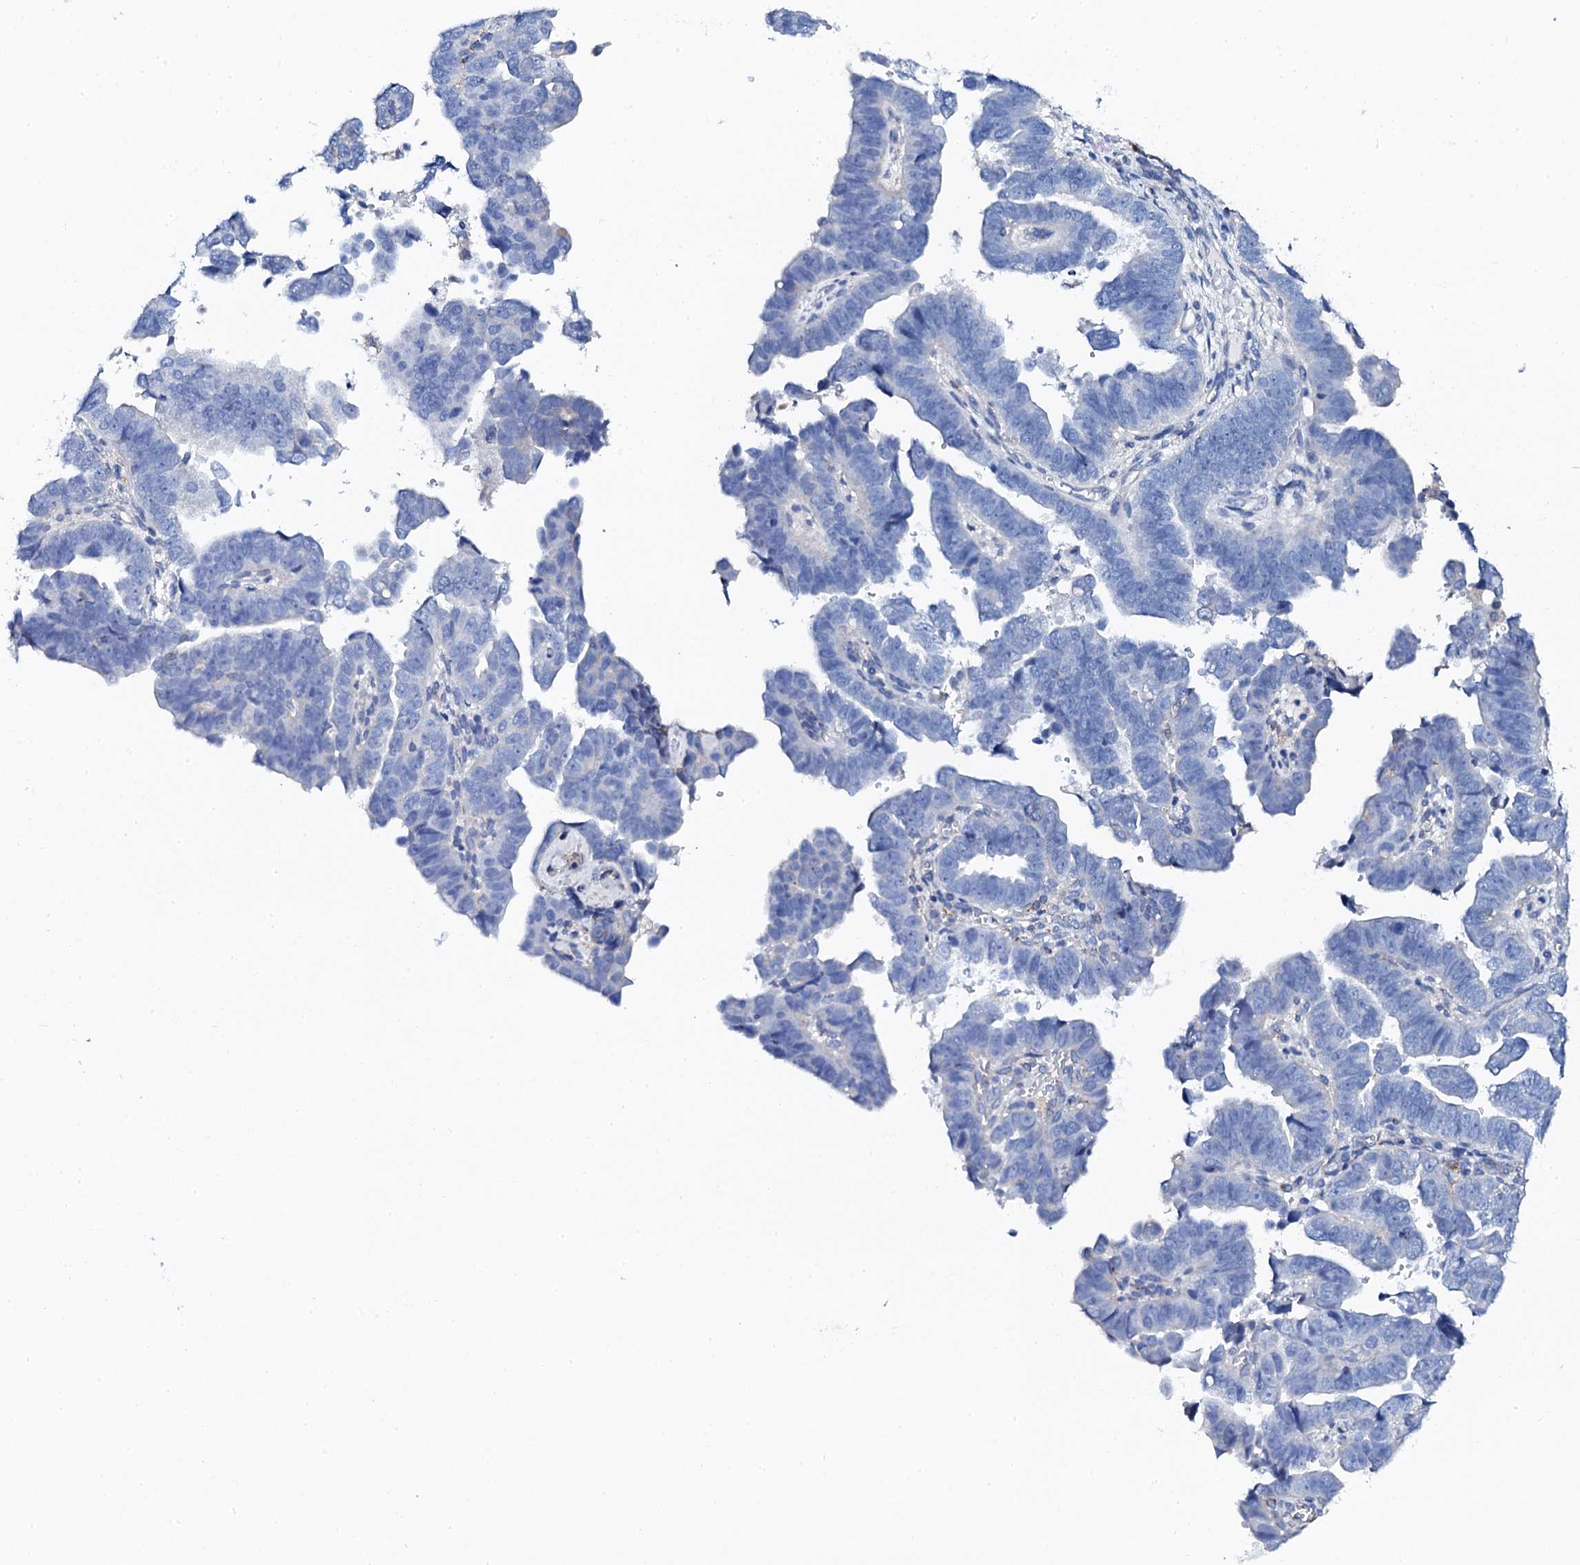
{"staining": {"intensity": "negative", "quantity": "none", "location": "none"}, "tissue": "endometrial cancer", "cell_type": "Tumor cells", "image_type": "cancer", "snomed": [{"axis": "morphology", "description": "Adenocarcinoma, NOS"}, {"axis": "topography", "description": "Endometrium"}], "caption": "The image demonstrates no significant staining in tumor cells of adenocarcinoma (endometrial). (Stains: DAB (3,3'-diaminobenzidine) immunohistochemistry (IHC) with hematoxylin counter stain, Microscopy: brightfield microscopy at high magnification).", "gene": "KLHL32", "patient": {"sex": "female", "age": 75}}